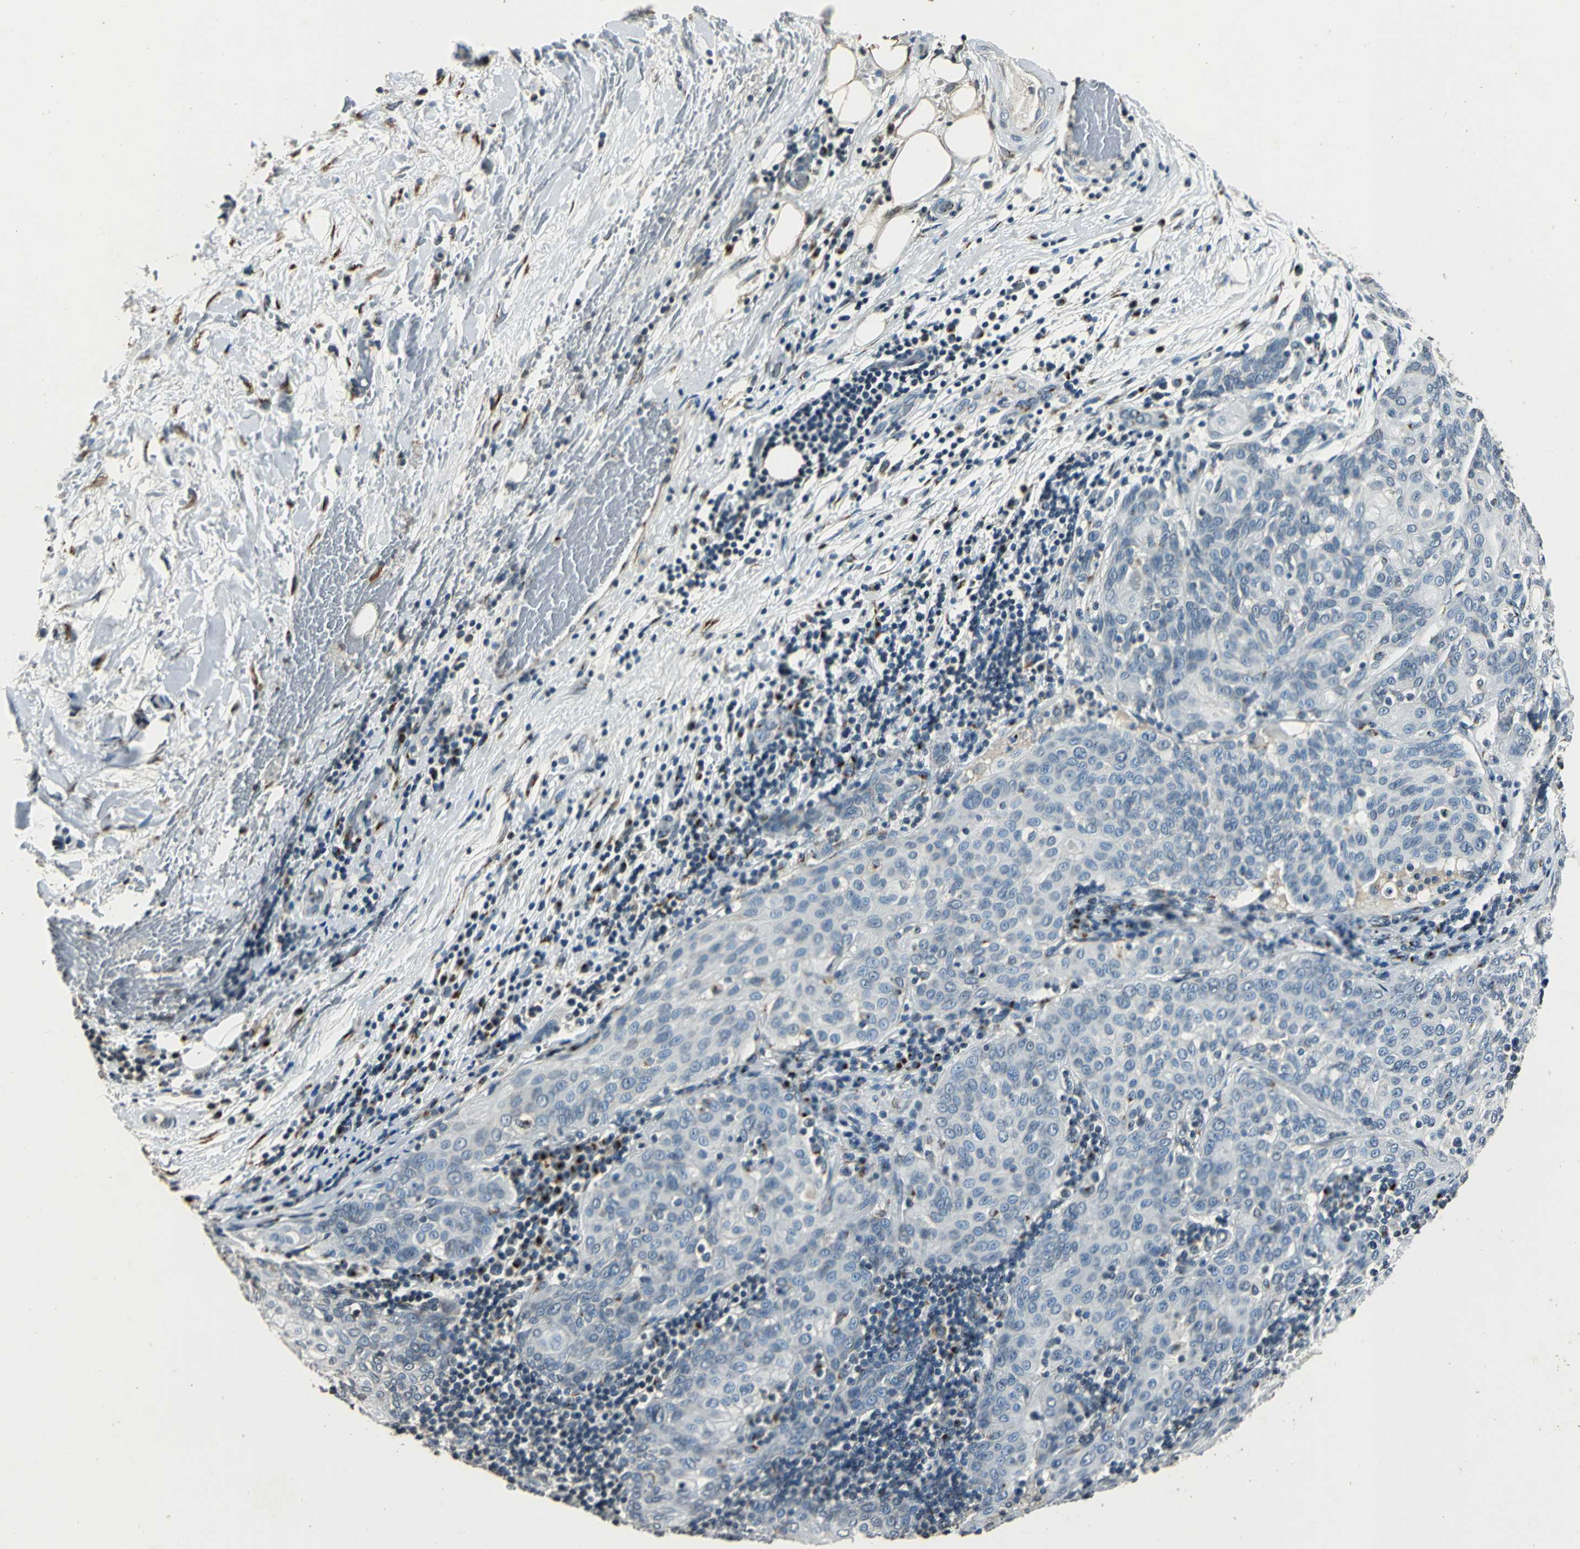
{"staining": {"intensity": "negative", "quantity": "none", "location": "none"}, "tissue": "lung cancer", "cell_type": "Tumor cells", "image_type": "cancer", "snomed": [{"axis": "morphology", "description": "Inflammation, NOS"}, {"axis": "morphology", "description": "Squamous cell carcinoma, NOS"}, {"axis": "topography", "description": "Lymph node"}, {"axis": "topography", "description": "Soft tissue"}, {"axis": "topography", "description": "Lung"}], "caption": "Immunohistochemistry of human squamous cell carcinoma (lung) demonstrates no positivity in tumor cells.", "gene": "TMEM115", "patient": {"sex": "male", "age": 66}}